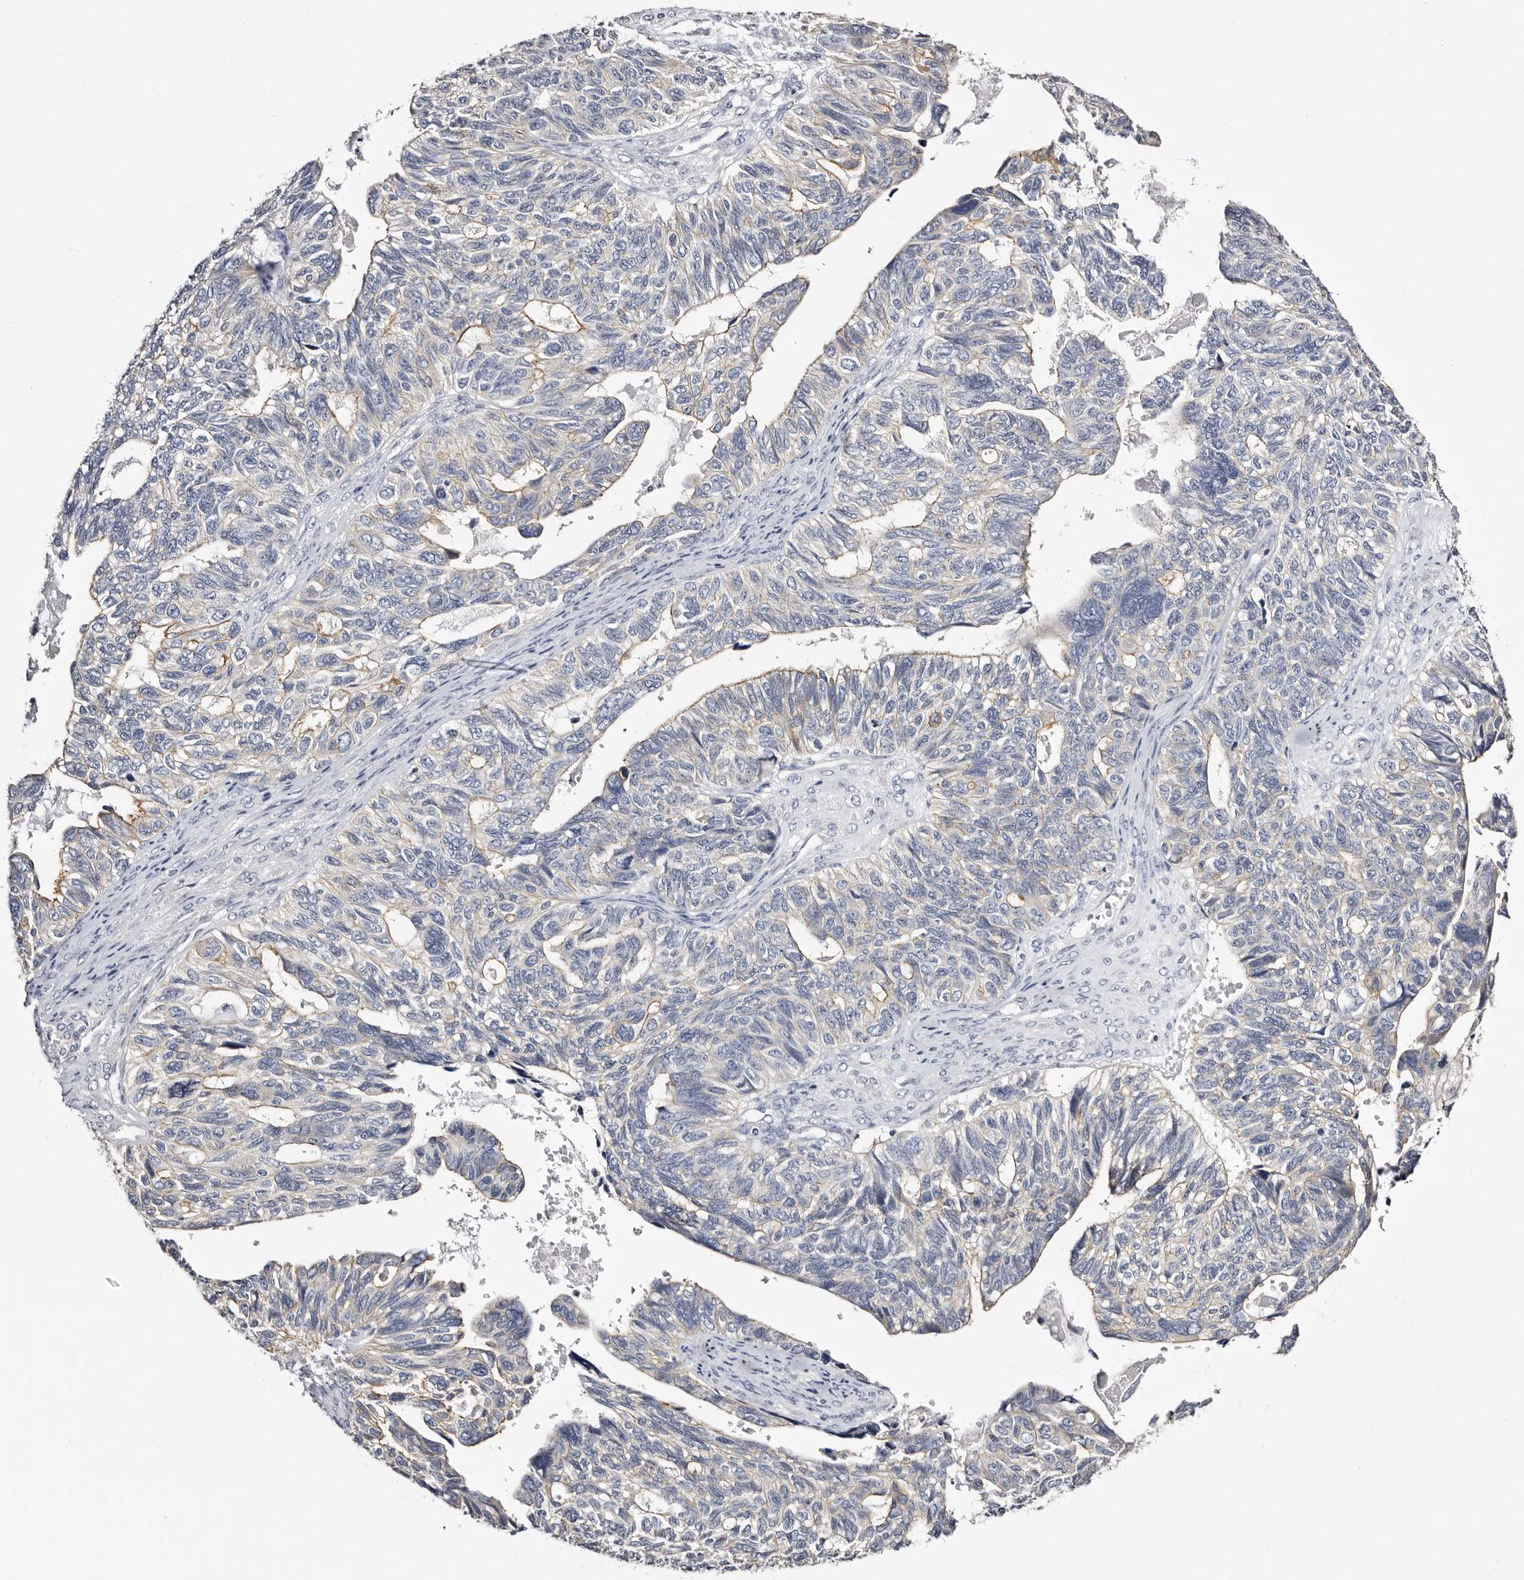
{"staining": {"intensity": "weak", "quantity": "25%-75%", "location": "cytoplasmic/membranous"}, "tissue": "ovarian cancer", "cell_type": "Tumor cells", "image_type": "cancer", "snomed": [{"axis": "morphology", "description": "Cystadenocarcinoma, serous, NOS"}, {"axis": "topography", "description": "Ovary"}], "caption": "A low amount of weak cytoplasmic/membranous positivity is present in approximately 25%-75% of tumor cells in serous cystadenocarcinoma (ovarian) tissue.", "gene": "ROM1", "patient": {"sex": "female", "age": 79}}